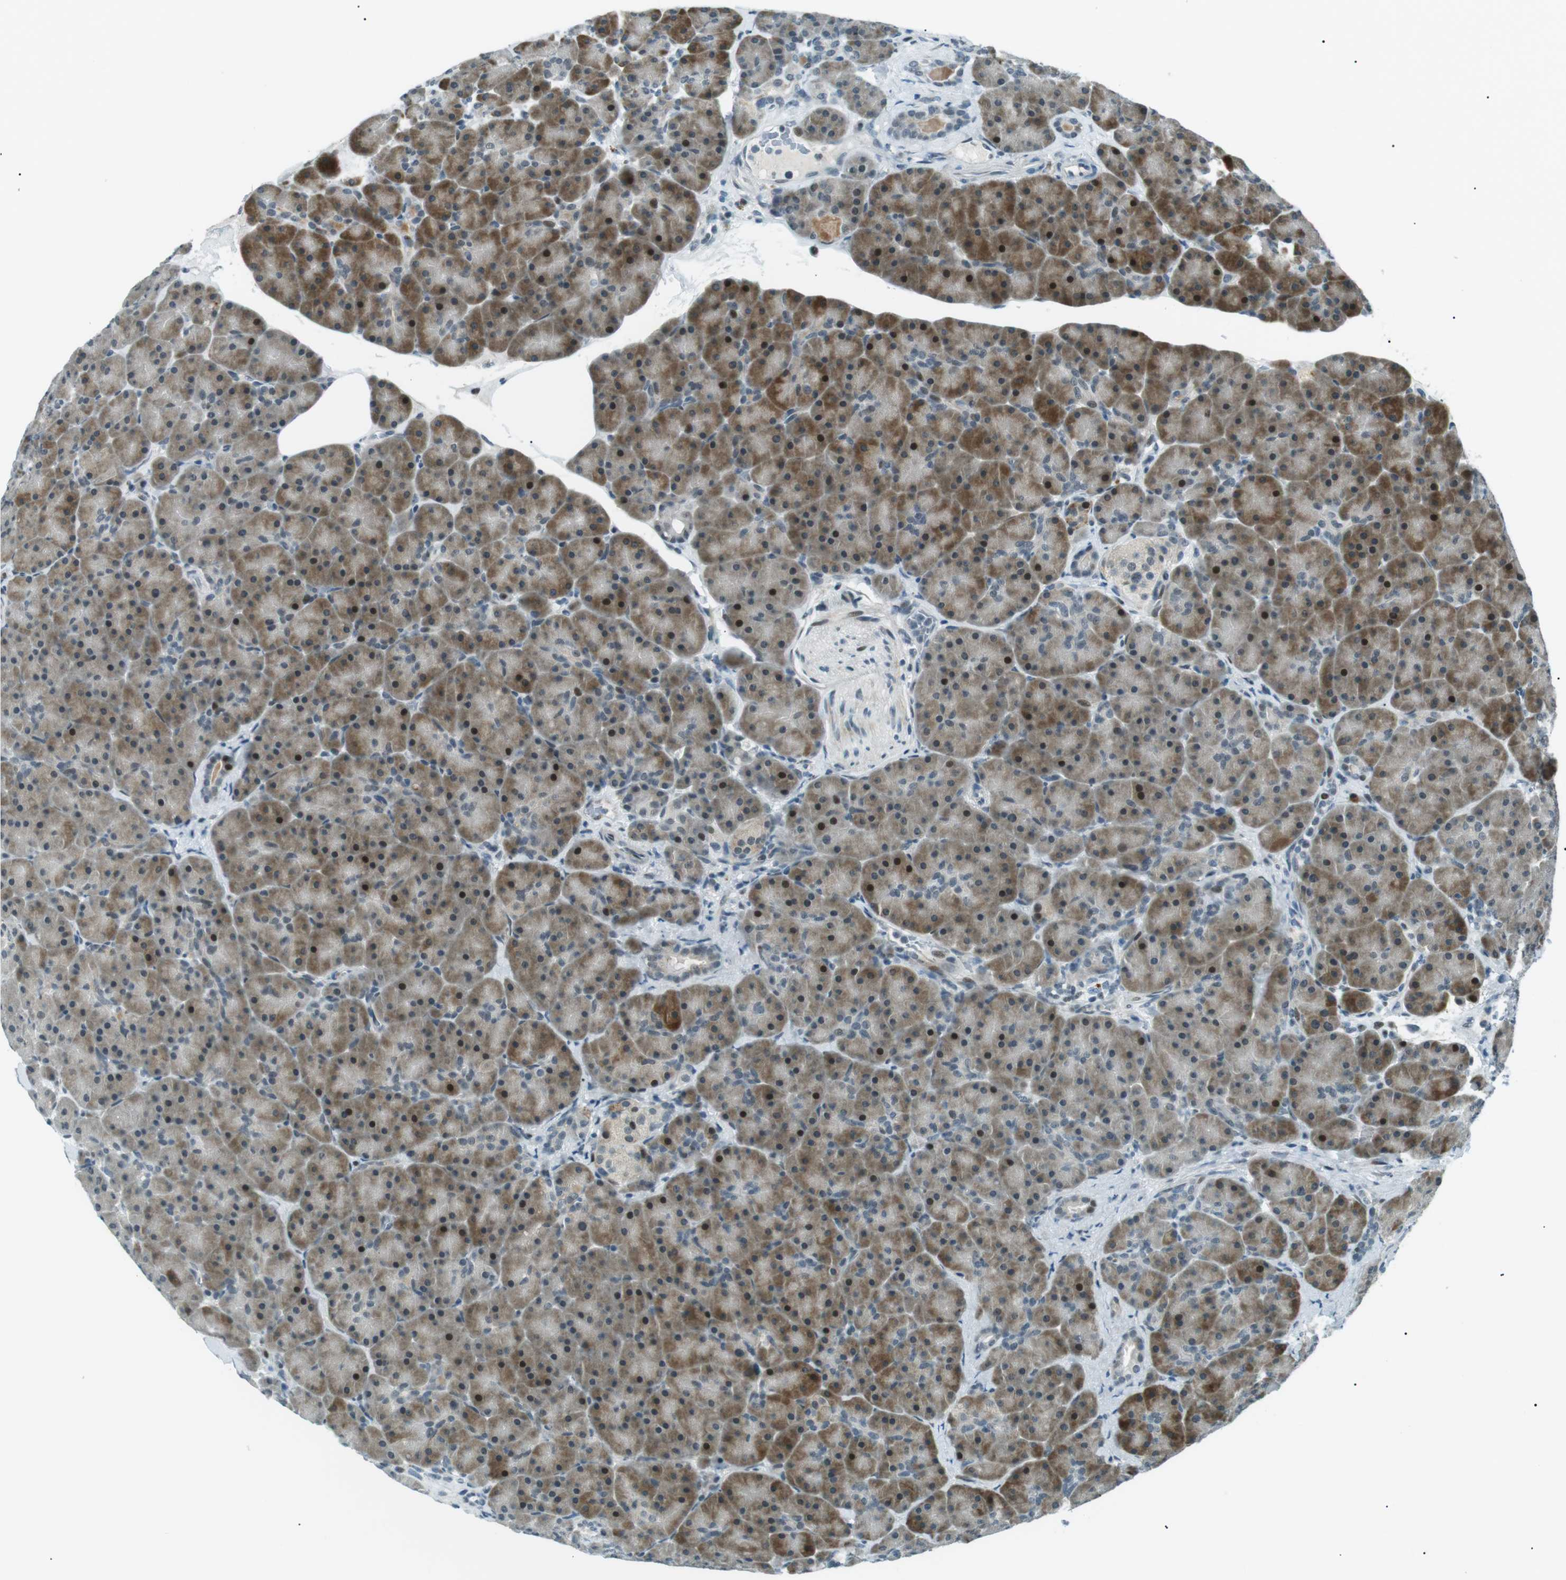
{"staining": {"intensity": "strong", "quantity": "25%-75%", "location": "cytoplasmic/membranous,nuclear"}, "tissue": "pancreas", "cell_type": "Exocrine glandular cells", "image_type": "normal", "snomed": [{"axis": "morphology", "description": "Normal tissue, NOS"}, {"axis": "topography", "description": "Pancreas"}], "caption": "Strong cytoplasmic/membranous,nuclear protein positivity is identified in about 25%-75% of exocrine glandular cells in pancreas.", "gene": "PJA1", "patient": {"sex": "male", "age": 66}}